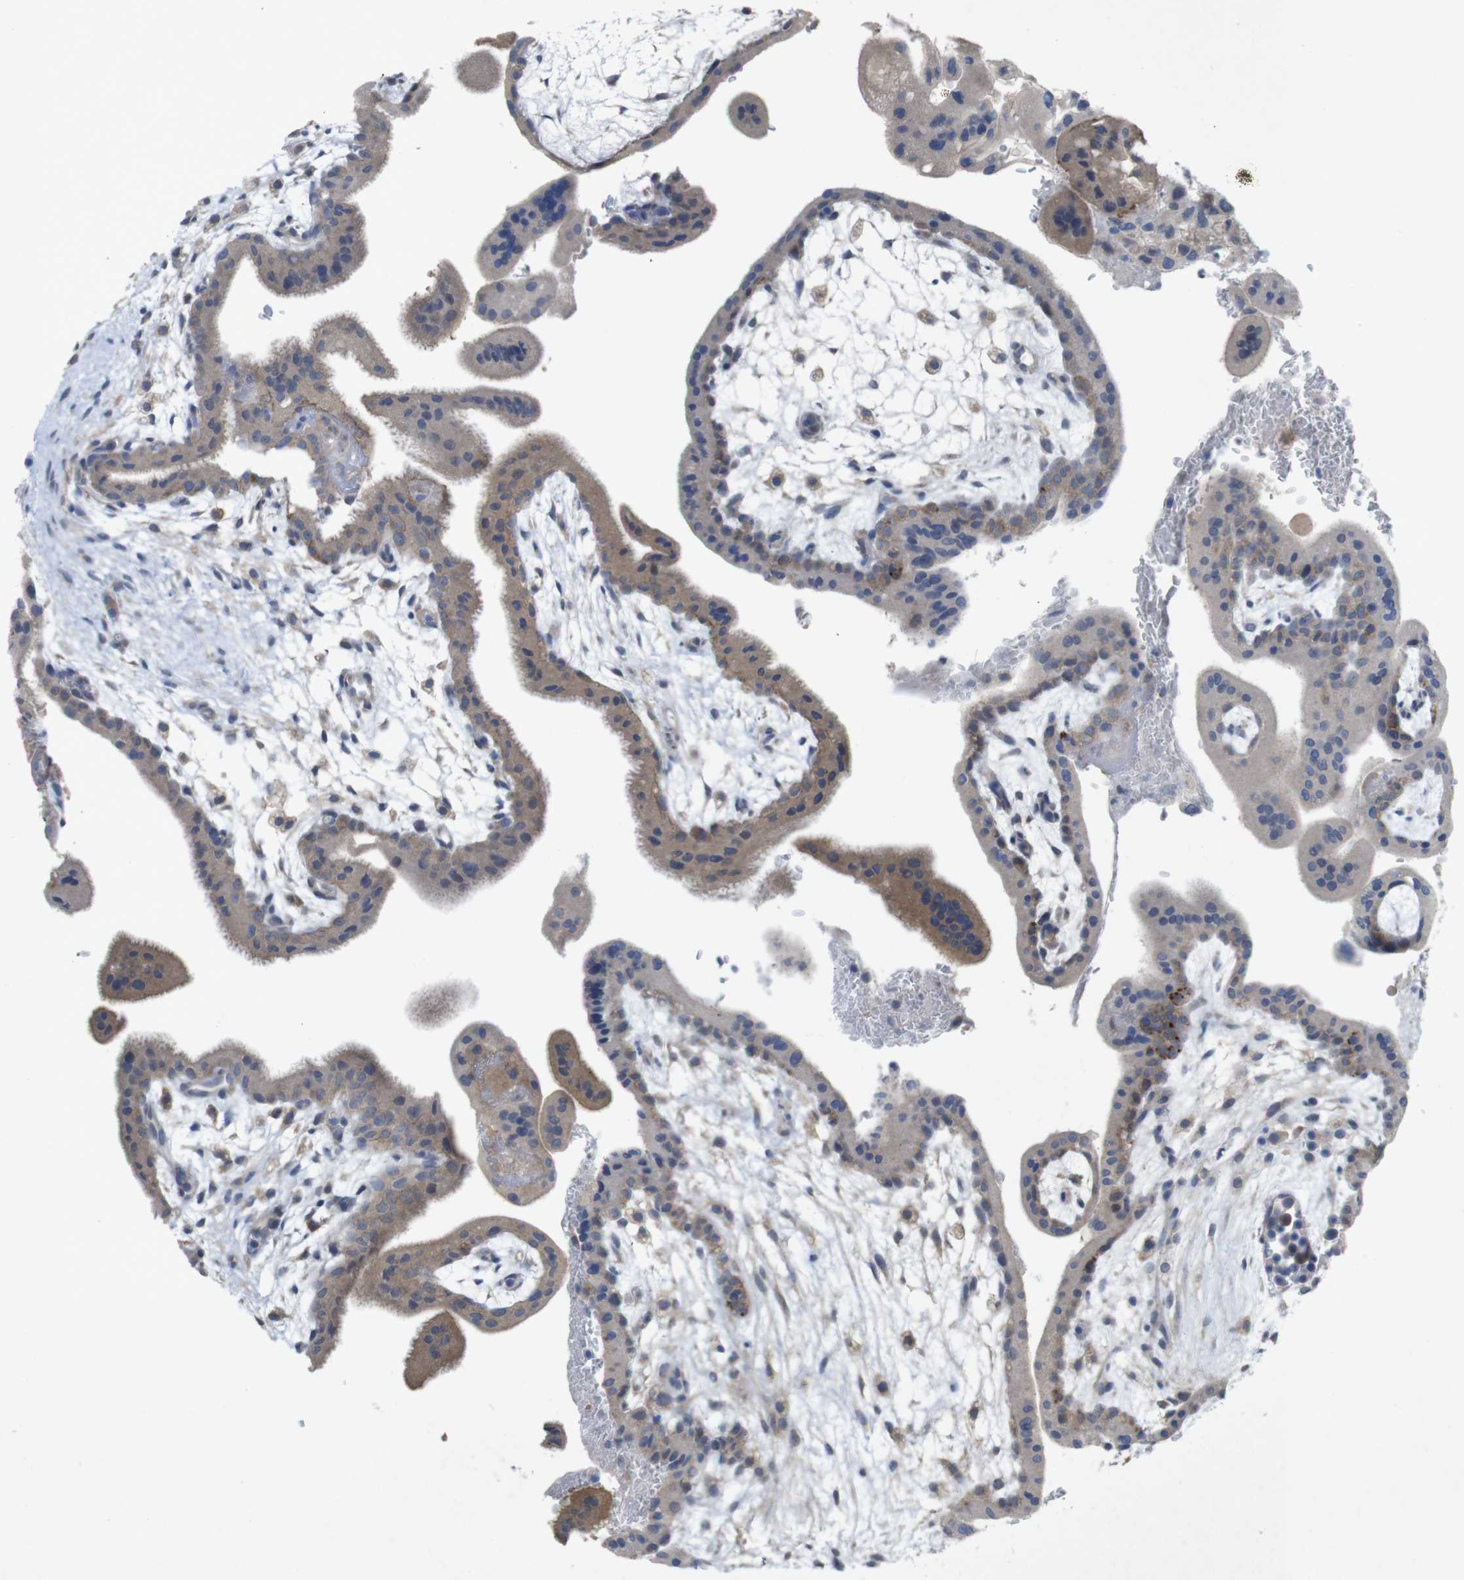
{"staining": {"intensity": "moderate", "quantity": "25%-75%", "location": "cytoplasmic/membranous"}, "tissue": "placenta", "cell_type": "Trophoblastic cells", "image_type": "normal", "snomed": [{"axis": "morphology", "description": "Normal tissue, NOS"}, {"axis": "topography", "description": "Placenta"}], "caption": "Immunohistochemistry (IHC) micrograph of normal placenta: human placenta stained using immunohistochemistry (IHC) reveals medium levels of moderate protein expression localized specifically in the cytoplasmic/membranous of trophoblastic cells, appearing as a cytoplasmic/membranous brown color.", "gene": "BCAR3", "patient": {"sex": "female", "age": 35}}